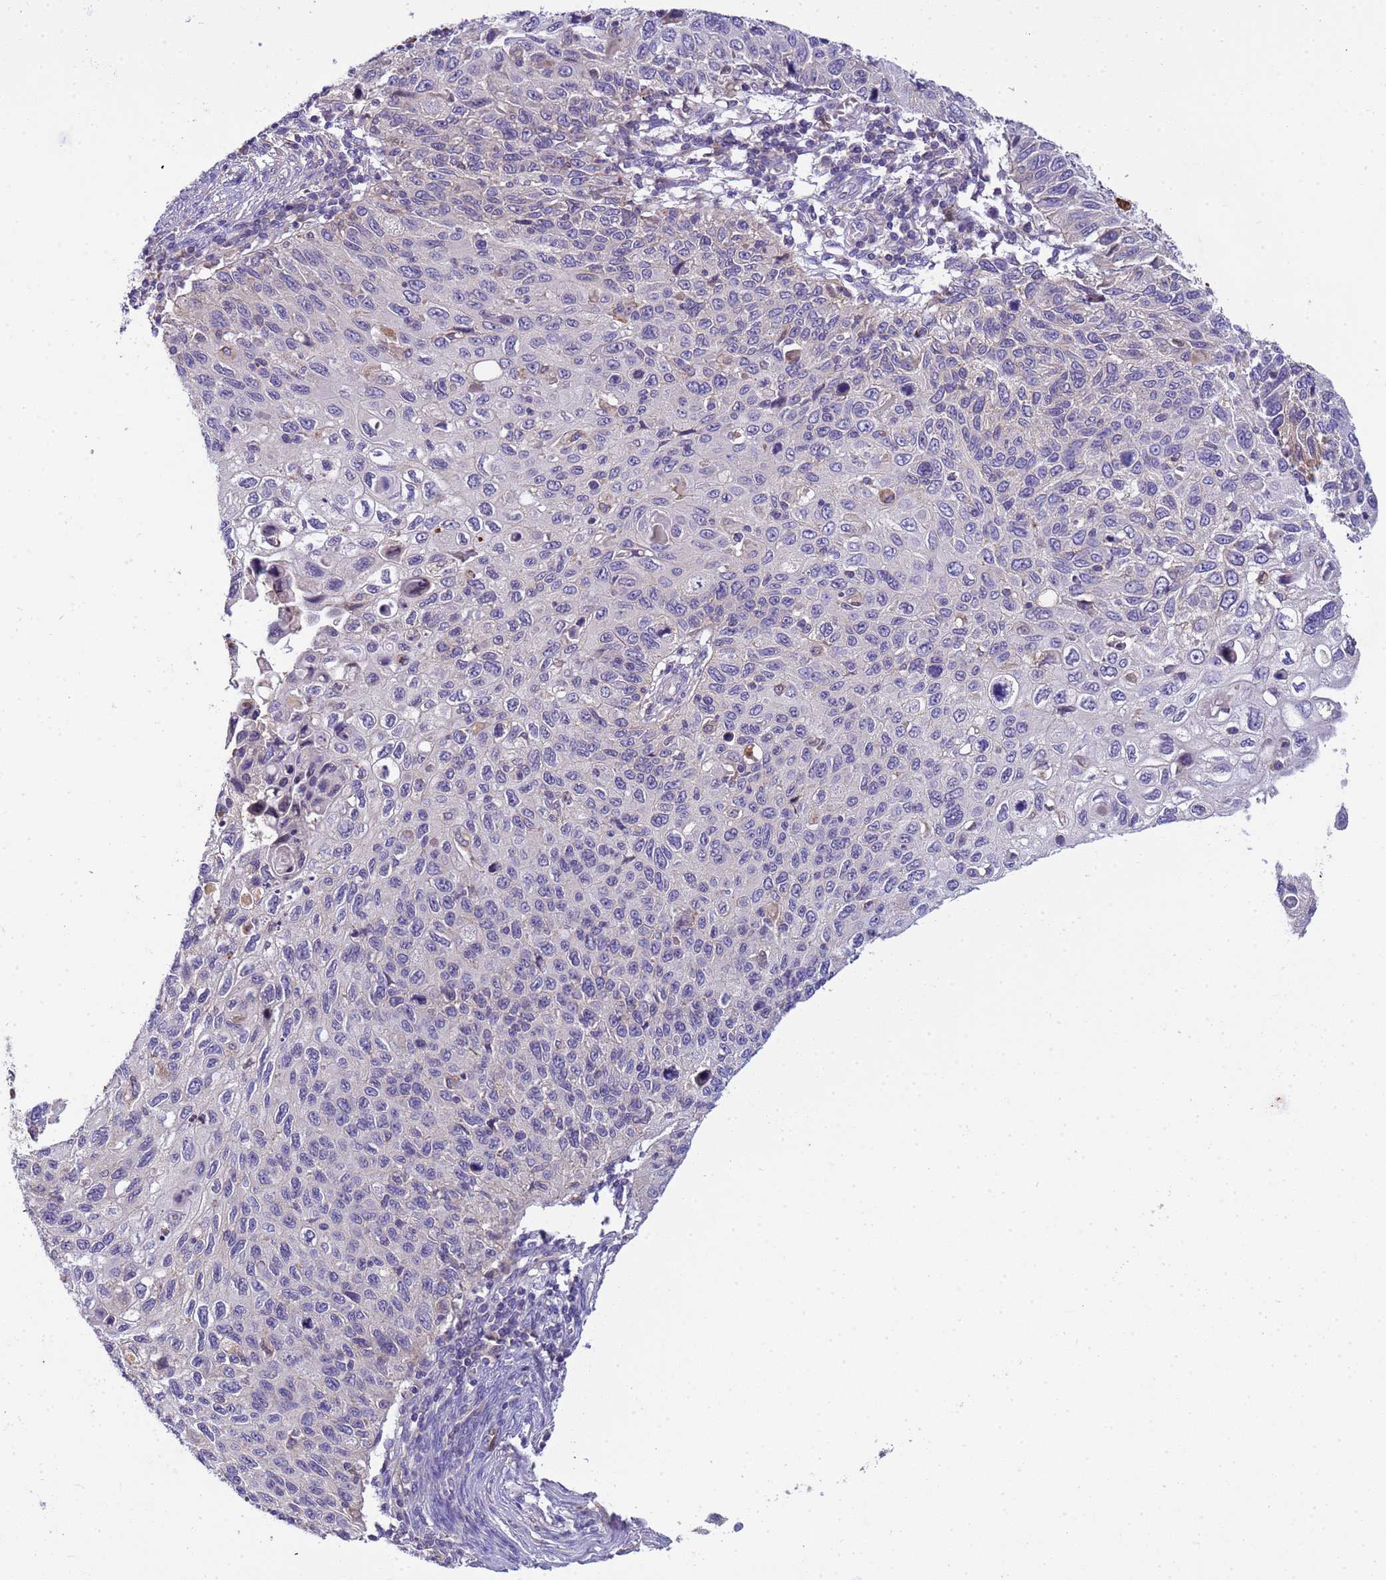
{"staining": {"intensity": "negative", "quantity": "none", "location": "none"}, "tissue": "cervical cancer", "cell_type": "Tumor cells", "image_type": "cancer", "snomed": [{"axis": "morphology", "description": "Squamous cell carcinoma, NOS"}, {"axis": "topography", "description": "Cervix"}], "caption": "Tumor cells show no significant protein expression in cervical cancer.", "gene": "PLCXD3", "patient": {"sex": "female", "age": 70}}